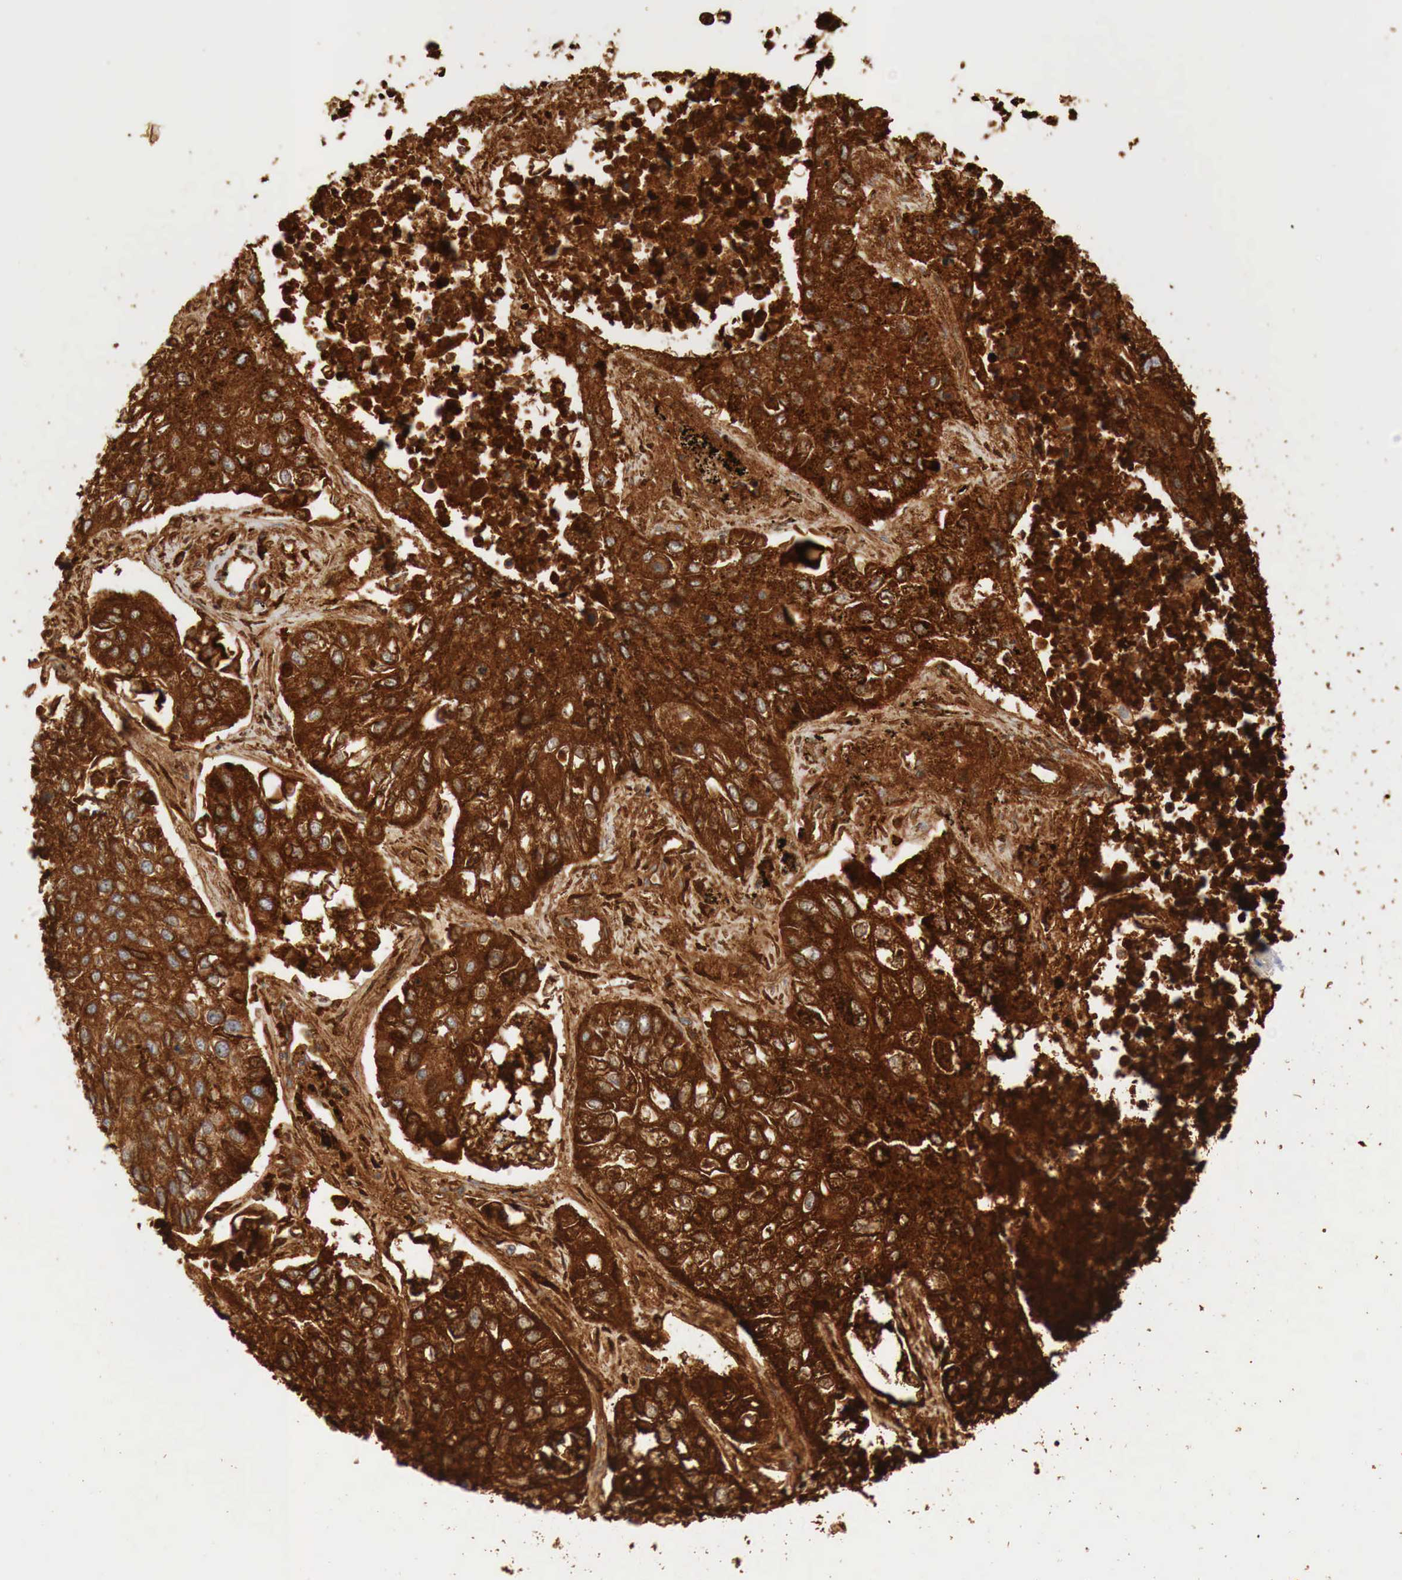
{"staining": {"intensity": "strong", "quantity": ">75%", "location": "cytoplasmic/membranous"}, "tissue": "lung cancer", "cell_type": "Tumor cells", "image_type": "cancer", "snomed": [{"axis": "morphology", "description": "Squamous cell carcinoma, NOS"}, {"axis": "topography", "description": "Lung"}], "caption": "Lung cancer stained with immunohistochemistry (IHC) demonstrates strong cytoplasmic/membranous positivity in approximately >75% of tumor cells.", "gene": "IGLC3", "patient": {"sex": "male", "age": 75}}